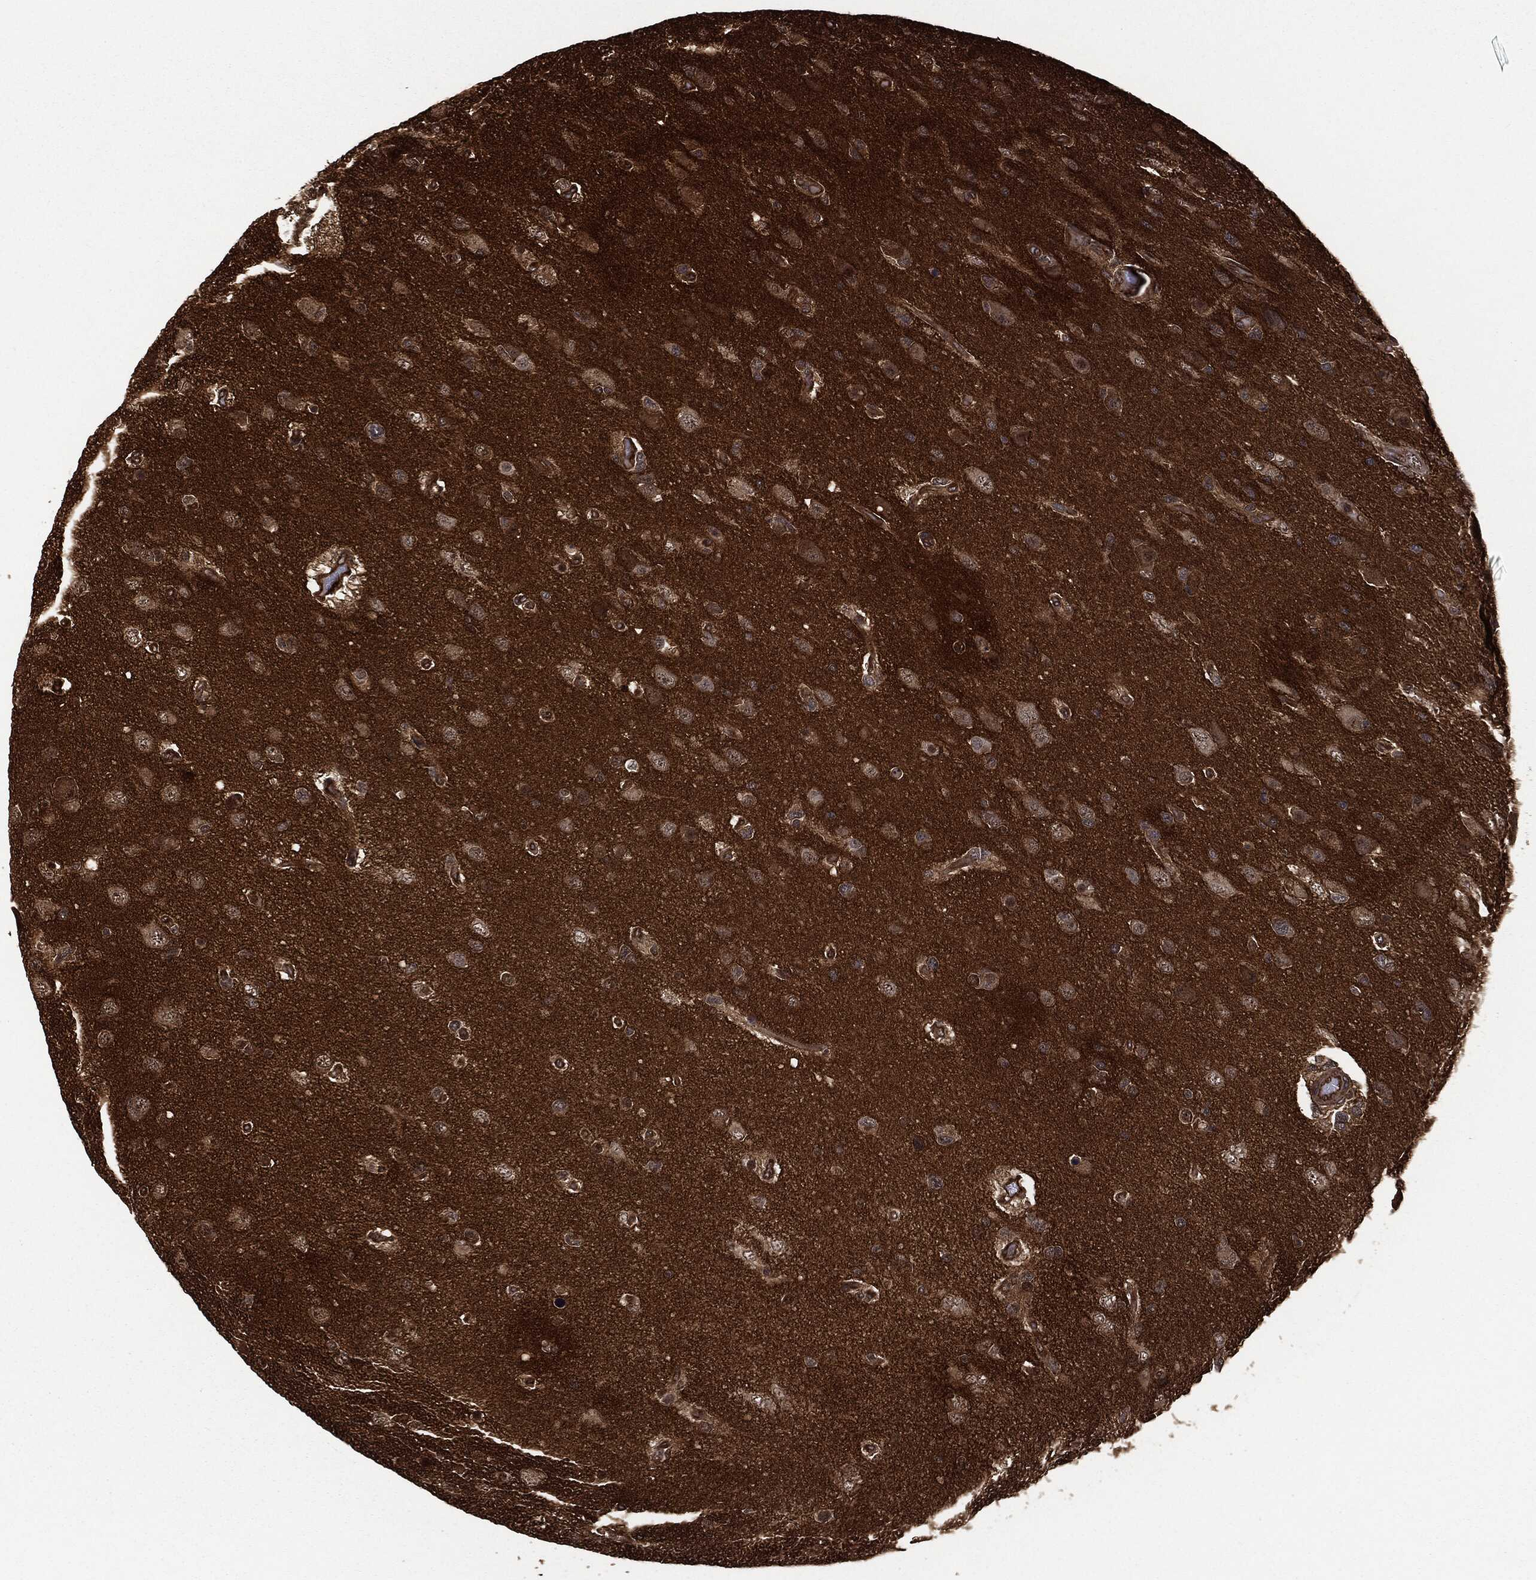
{"staining": {"intensity": "negative", "quantity": "none", "location": "none"}, "tissue": "glioma", "cell_type": "Tumor cells", "image_type": "cancer", "snomed": [{"axis": "morphology", "description": "Glioma, malignant, High grade"}, {"axis": "topography", "description": "Cerebral cortex"}], "caption": "Tumor cells are negative for protein expression in human glioma.", "gene": "HRAS", "patient": {"sex": "male", "age": 70}}